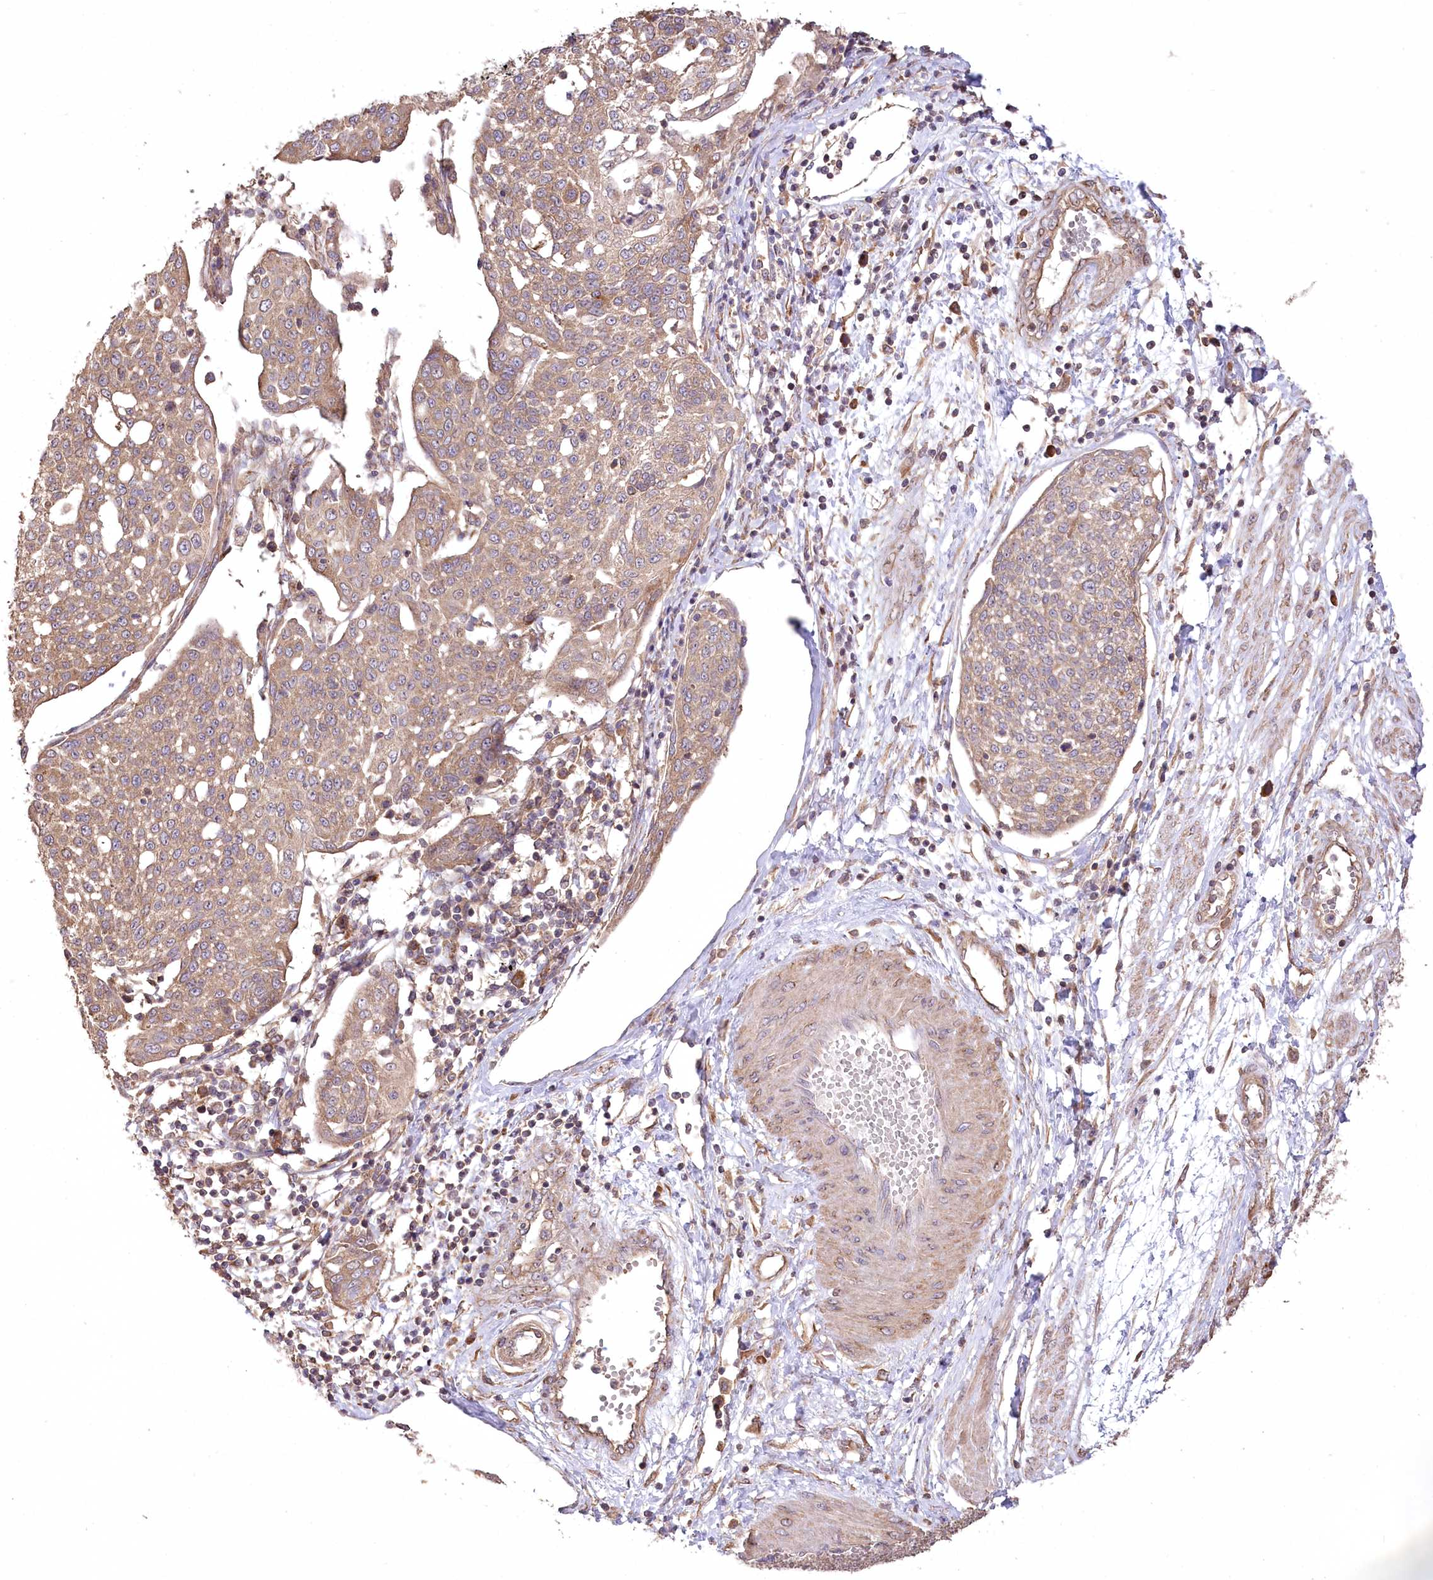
{"staining": {"intensity": "moderate", "quantity": ">75%", "location": "cytoplasmic/membranous"}, "tissue": "cervical cancer", "cell_type": "Tumor cells", "image_type": "cancer", "snomed": [{"axis": "morphology", "description": "Squamous cell carcinoma, NOS"}, {"axis": "topography", "description": "Cervix"}], "caption": "The photomicrograph exhibits staining of cervical squamous cell carcinoma, revealing moderate cytoplasmic/membranous protein expression (brown color) within tumor cells.", "gene": "PRSS53", "patient": {"sex": "female", "age": 34}}